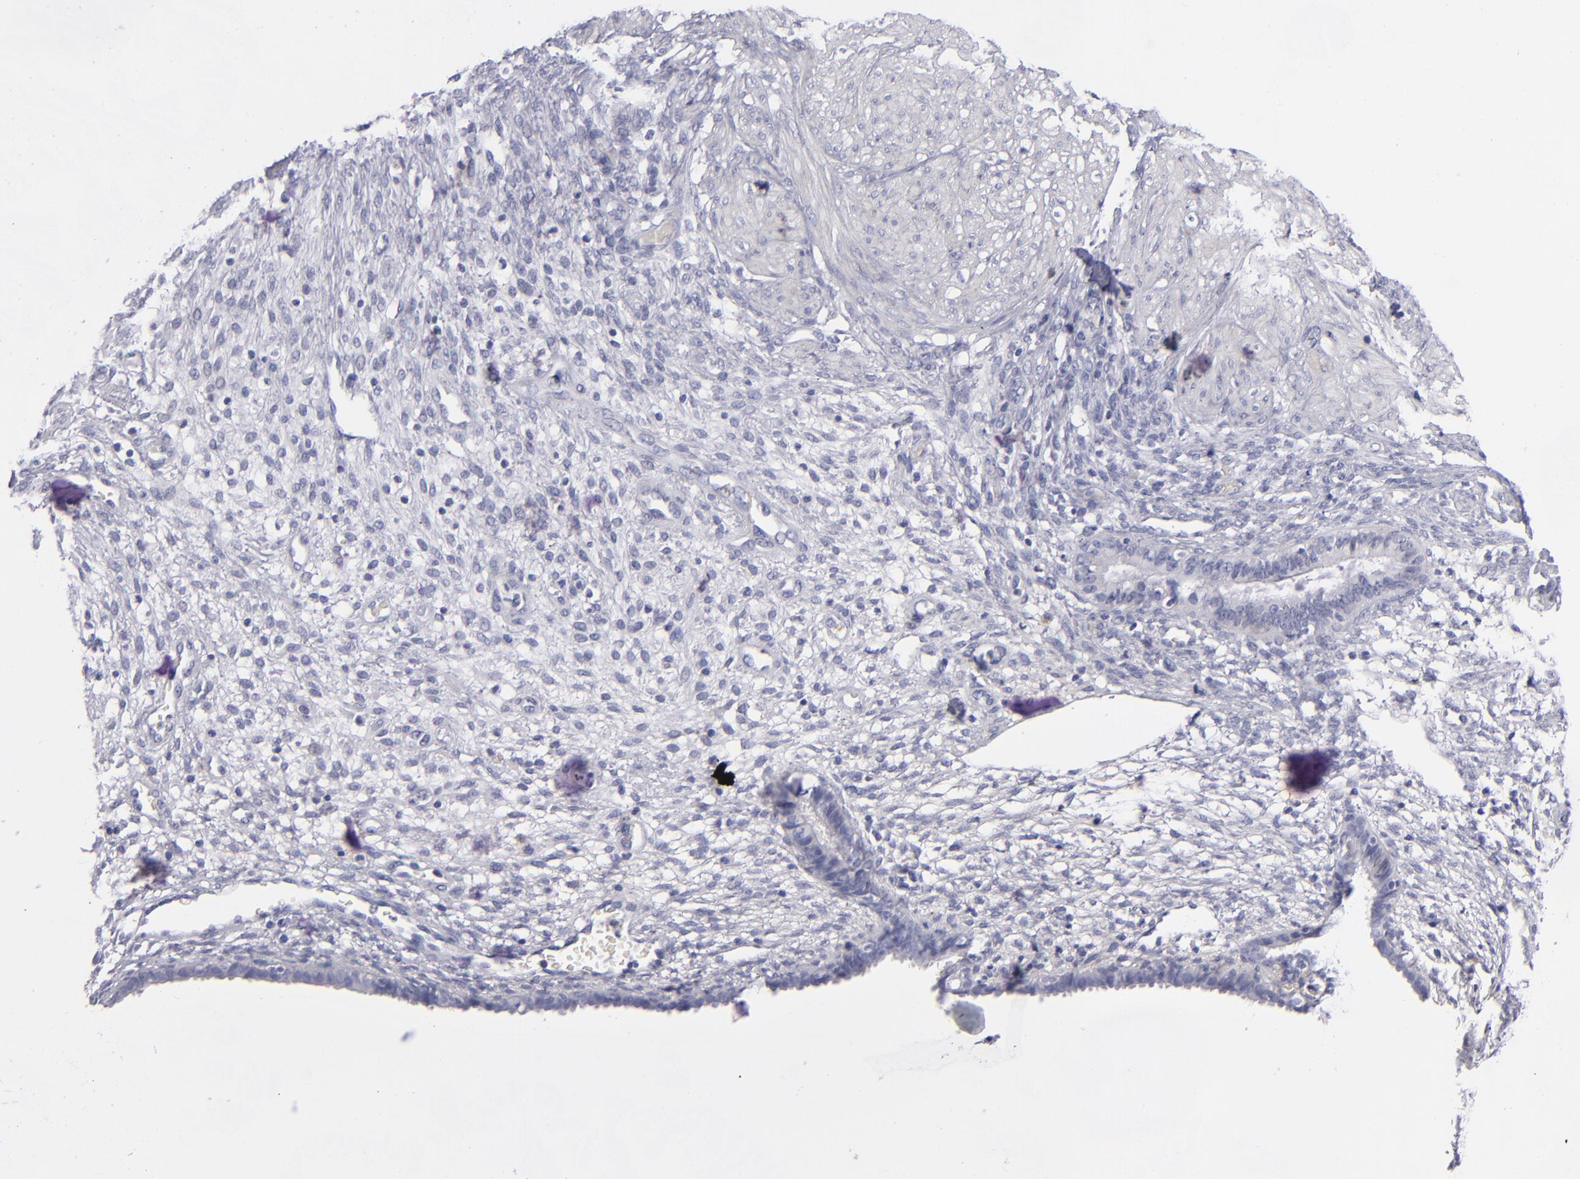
{"staining": {"intensity": "negative", "quantity": "none", "location": "none"}, "tissue": "endometrium", "cell_type": "Cells in endometrial stroma", "image_type": "normal", "snomed": [{"axis": "morphology", "description": "Normal tissue, NOS"}, {"axis": "topography", "description": "Endometrium"}], "caption": "Immunohistochemistry of benign human endometrium shows no positivity in cells in endometrial stroma.", "gene": "ANPEP", "patient": {"sex": "female", "age": 72}}